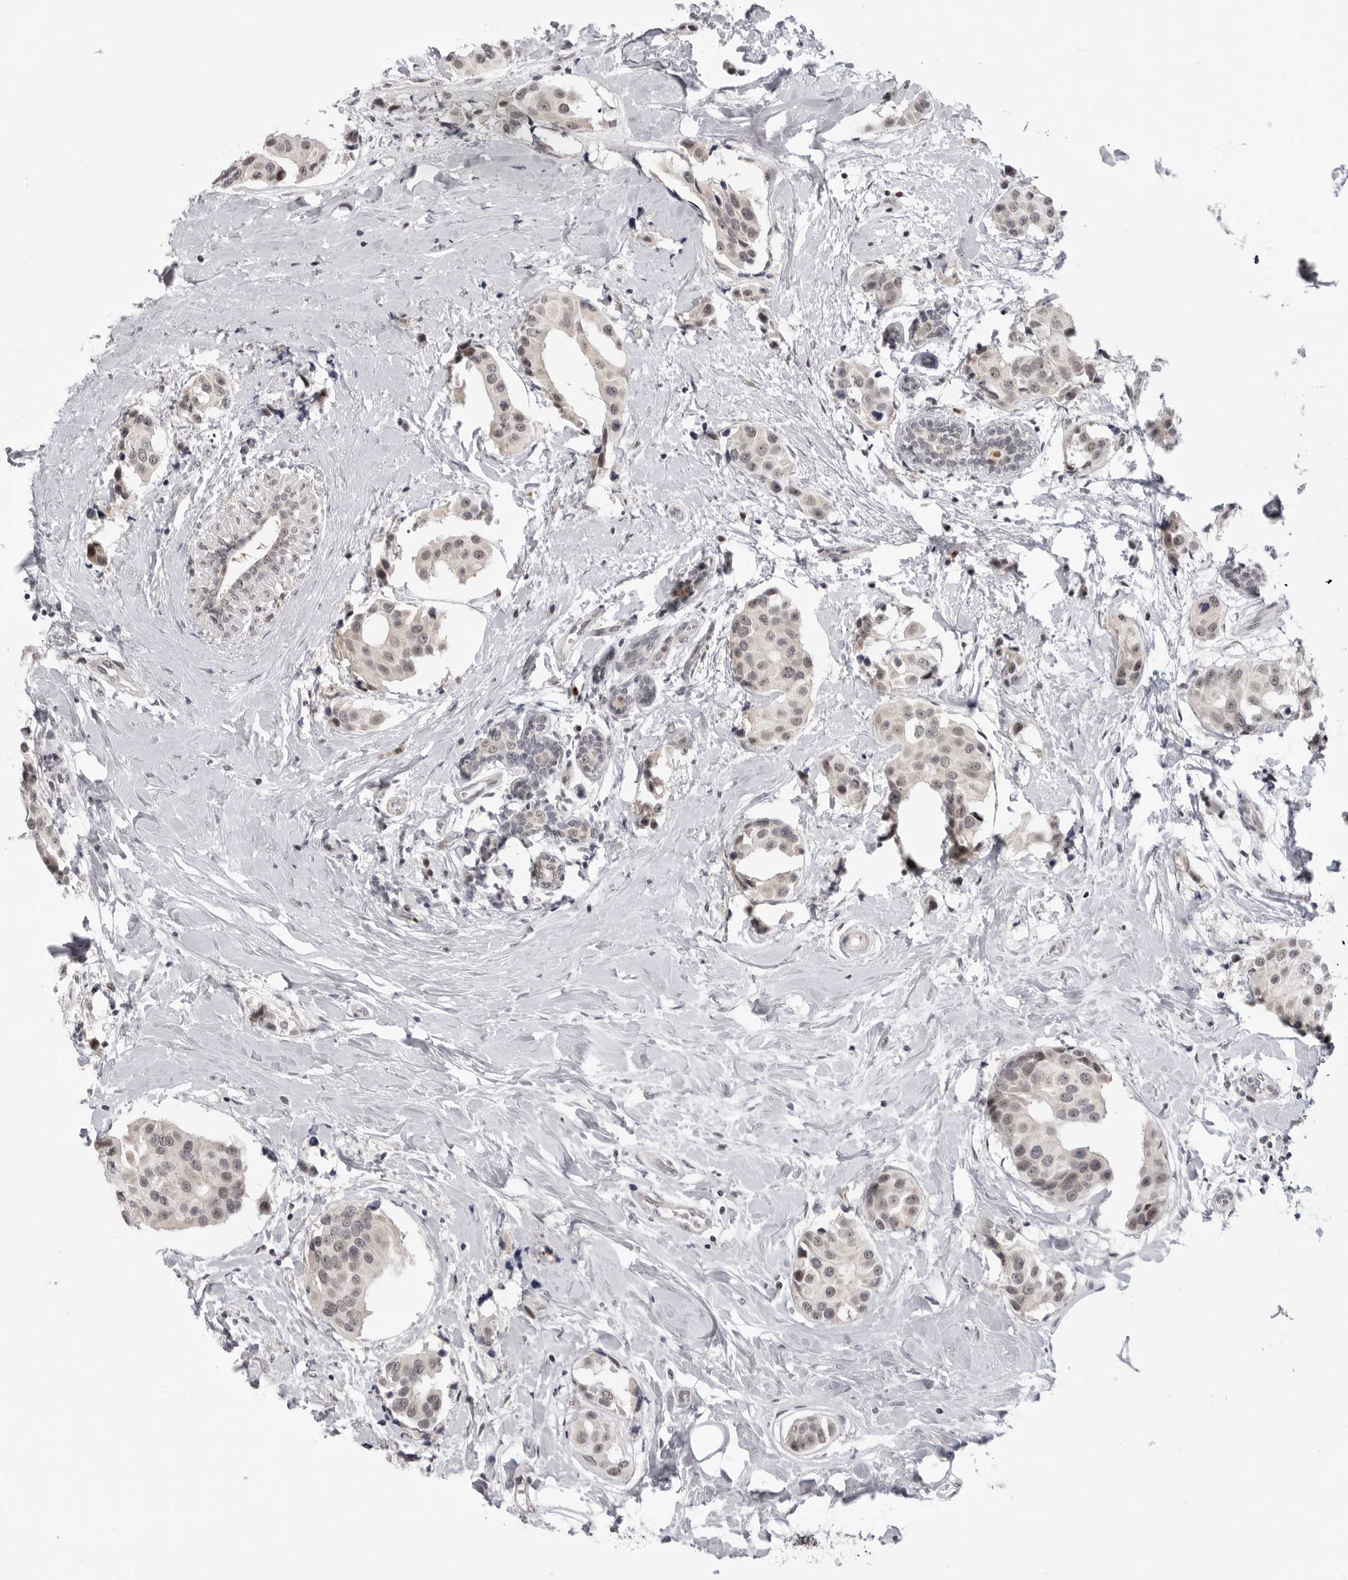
{"staining": {"intensity": "weak", "quantity": ">75%", "location": "nuclear"}, "tissue": "breast cancer", "cell_type": "Tumor cells", "image_type": "cancer", "snomed": [{"axis": "morphology", "description": "Normal tissue, NOS"}, {"axis": "morphology", "description": "Duct carcinoma"}, {"axis": "topography", "description": "Breast"}], "caption": "Weak nuclear positivity is appreciated in approximately >75% of tumor cells in breast cancer.", "gene": "ALPK2", "patient": {"sex": "female", "age": 39}}